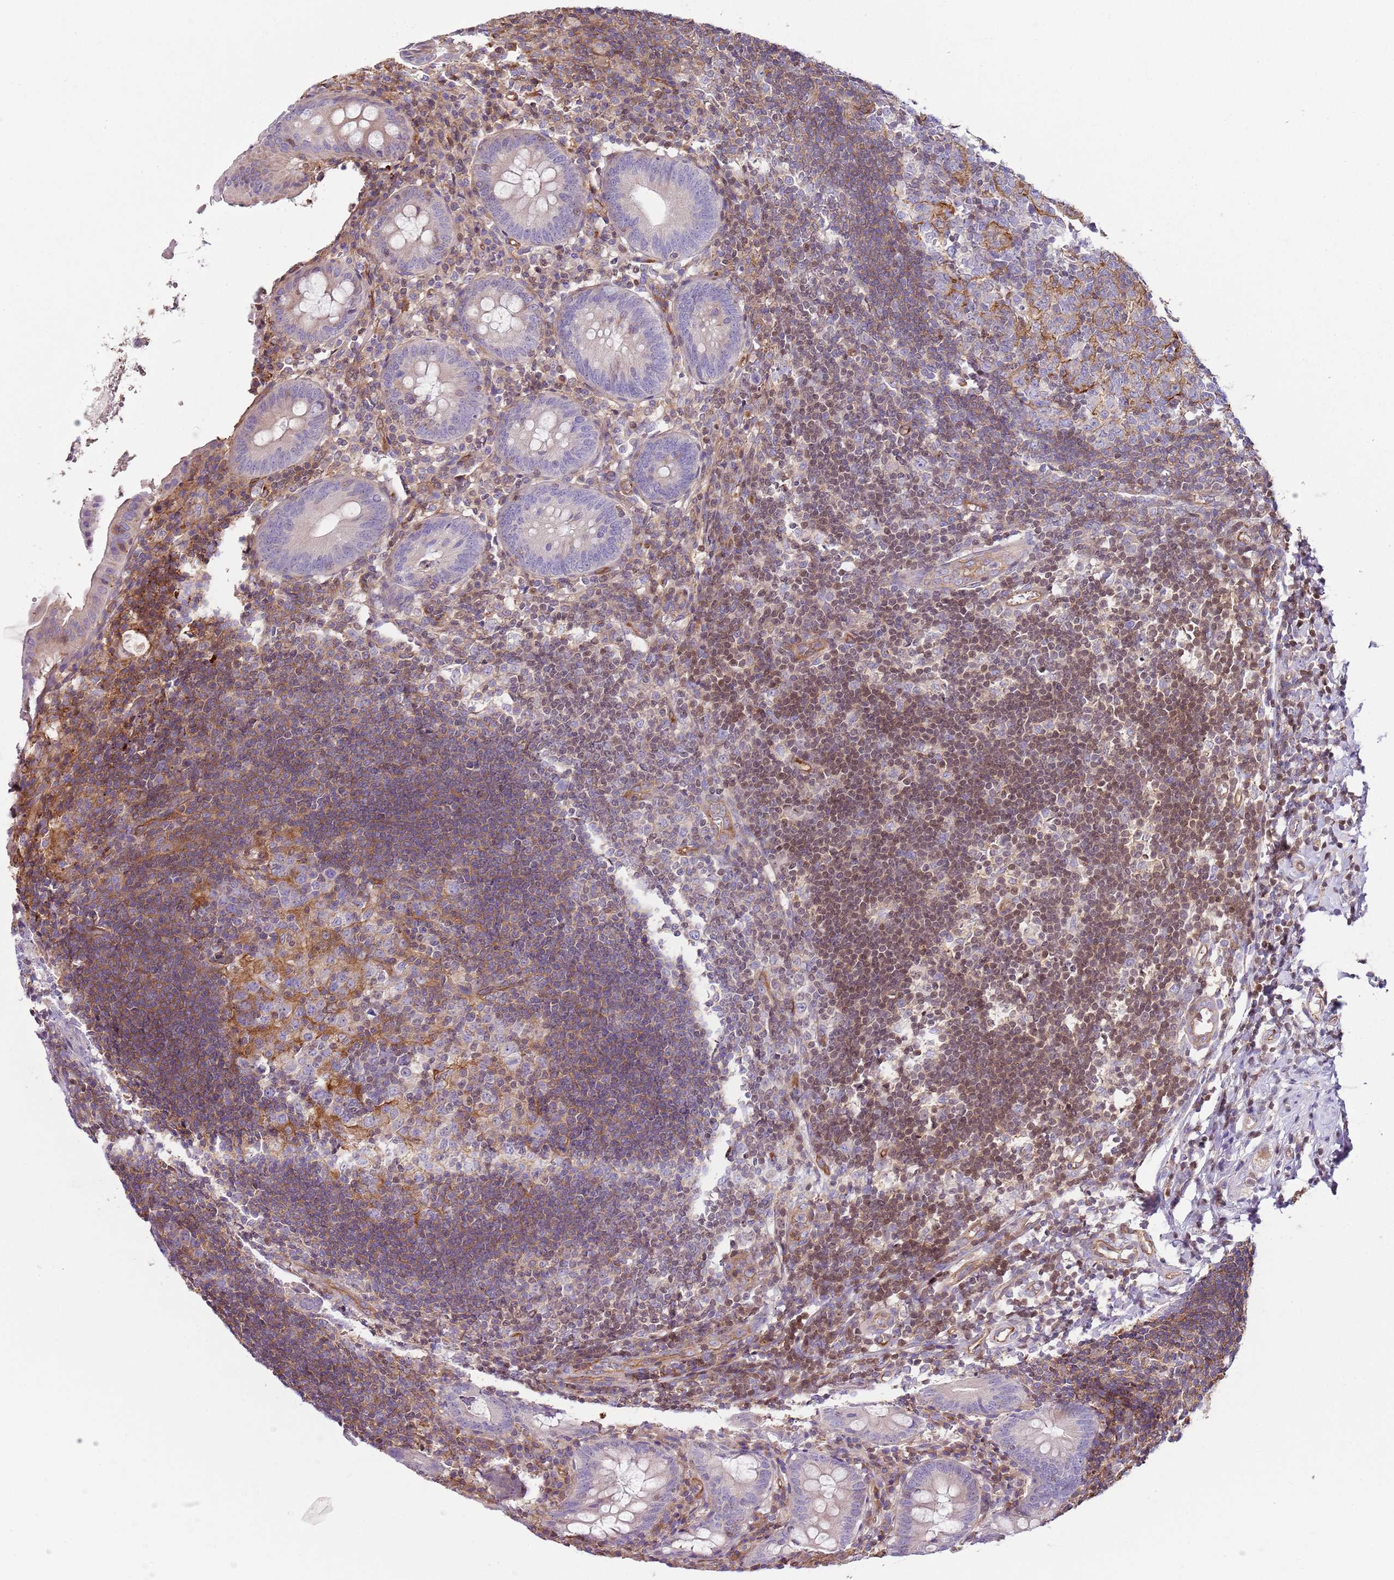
{"staining": {"intensity": "negative", "quantity": "none", "location": "none"}, "tissue": "appendix", "cell_type": "Glandular cells", "image_type": "normal", "snomed": [{"axis": "morphology", "description": "Normal tissue, NOS"}, {"axis": "topography", "description": "Appendix"}], "caption": "A high-resolution photomicrograph shows immunohistochemistry (IHC) staining of unremarkable appendix, which exhibits no significant expression in glandular cells.", "gene": "GNAI1", "patient": {"sex": "female", "age": 54}}